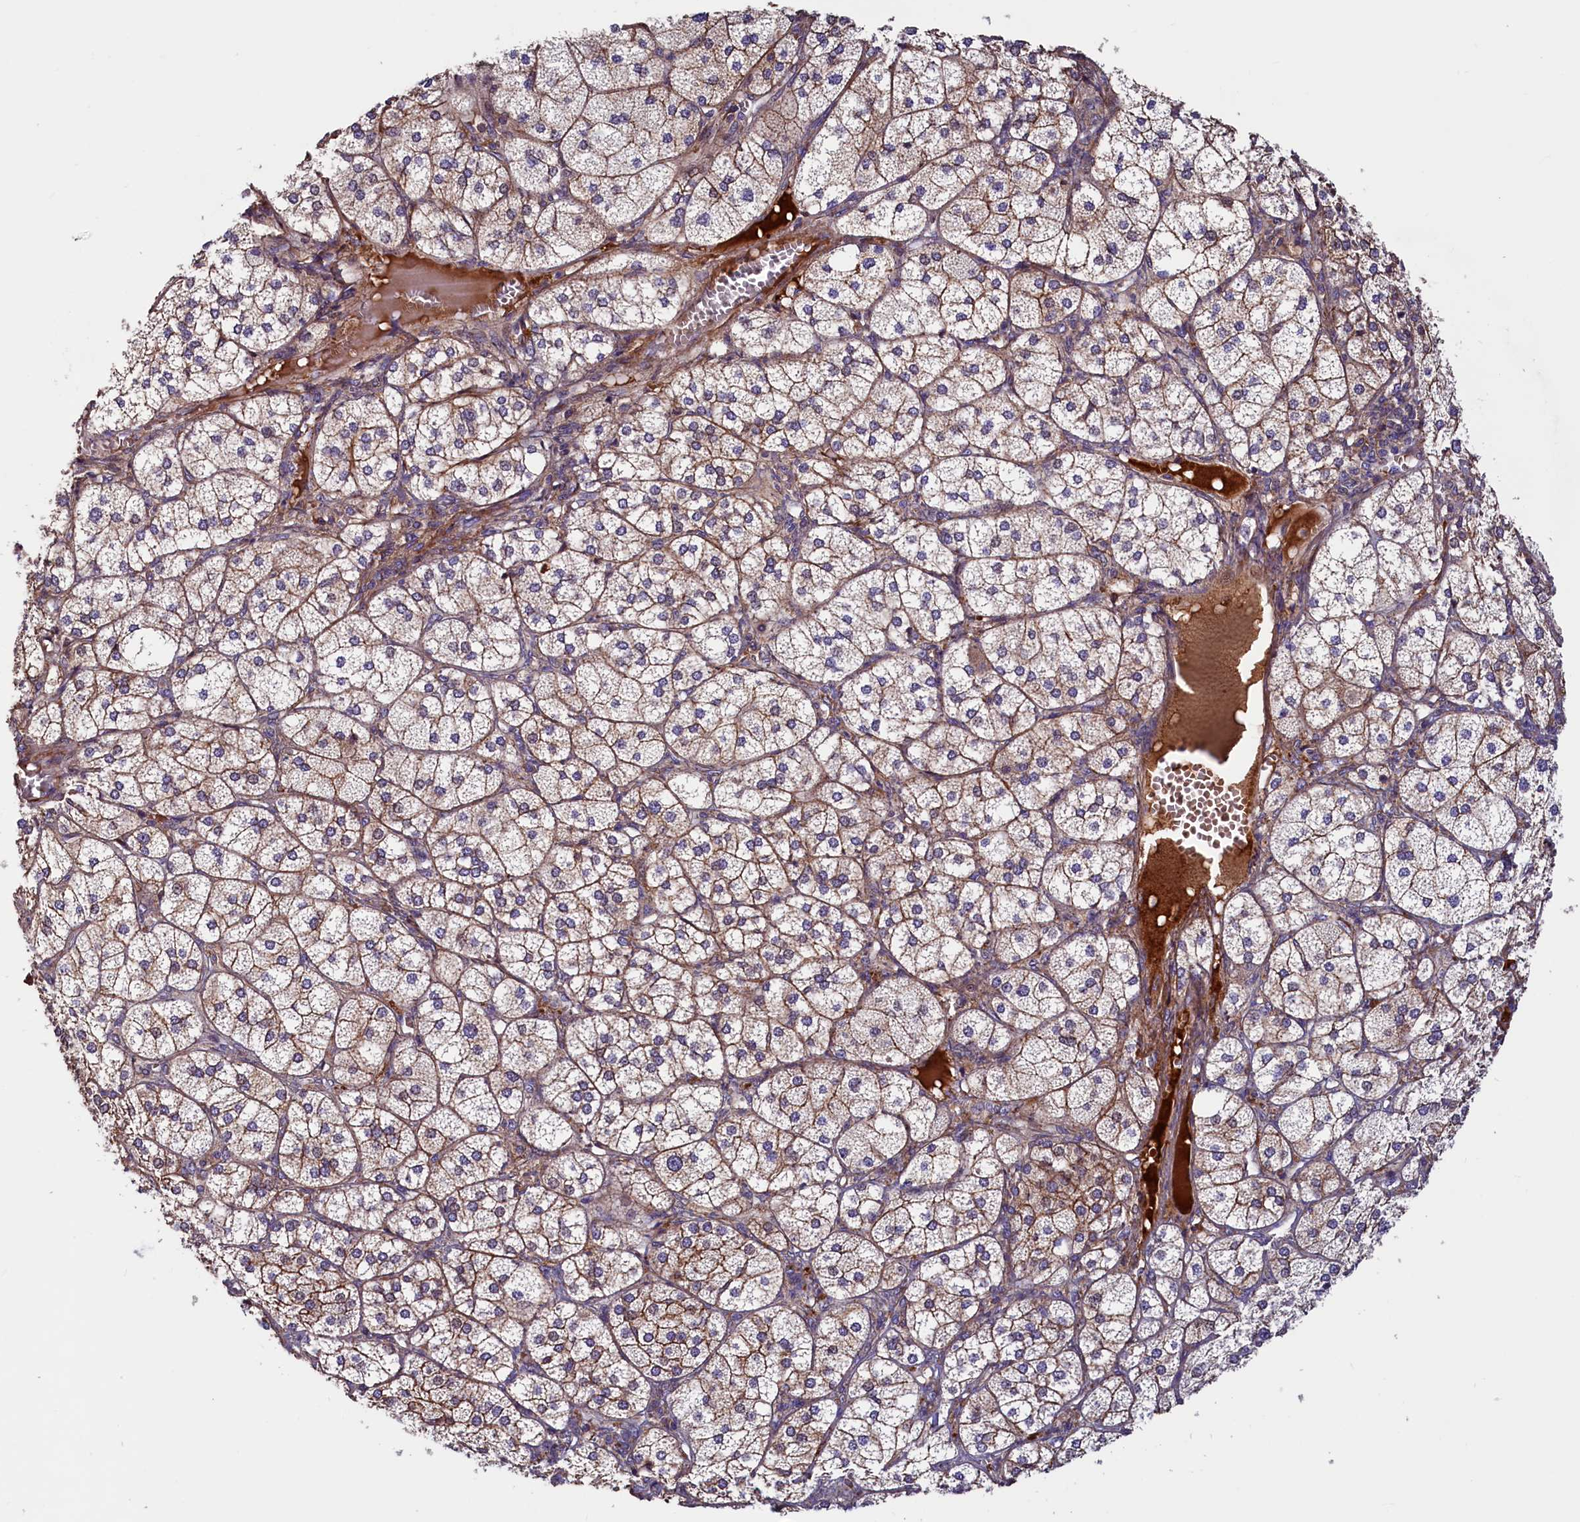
{"staining": {"intensity": "strong", "quantity": ">75%", "location": "cytoplasmic/membranous,nuclear"}, "tissue": "adrenal gland", "cell_type": "Glandular cells", "image_type": "normal", "snomed": [{"axis": "morphology", "description": "Normal tissue, NOS"}, {"axis": "topography", "description": "Adrenal gland"}], "caption": "Strong cytoplasmic/membranous,nuclear positivity for a protein is appreciated in about >75% of glandular cells of normal adrenal gland using immunohistochemistry.", "gene": "DUOXA1", "patient": {"sex": "female", "age": 61}}